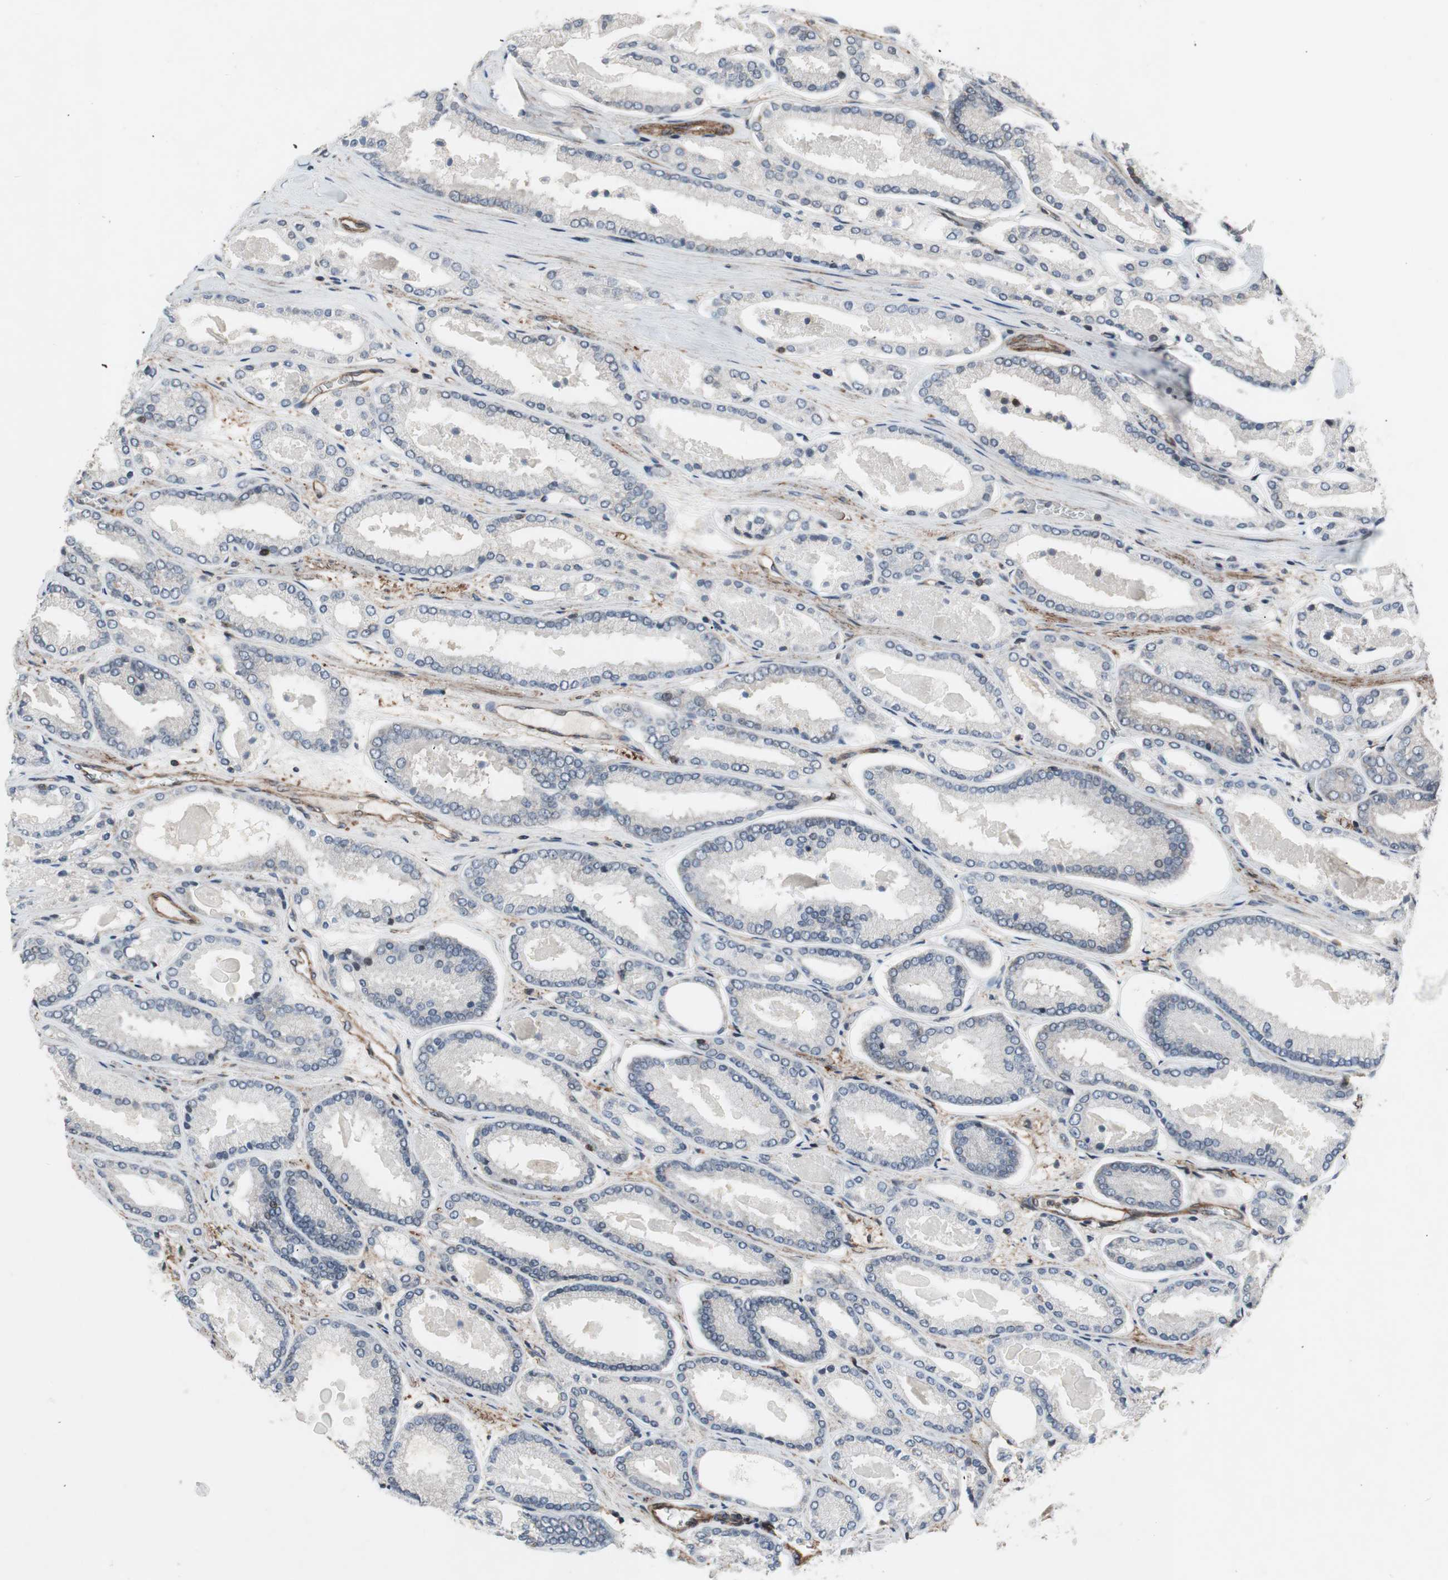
{"staining": {"intensity": "negative", "quantity": "none", "location": "none"}, "tissue": "prostate cancer", "cell_type": "Tumor cells", "image_type": "cancer", "snomed": [{"axis": "morphology", "description": "Adenocarcinoma, Low grade"}, {"axis": "topography", "description": "Prostate"}], "caption": "This is a image of immunohistochemistry staining of prostate cancer, which shows no staining in tumor cells.", "gene": "GRHL1", "patient": {"sex": "male", "age": 59}}